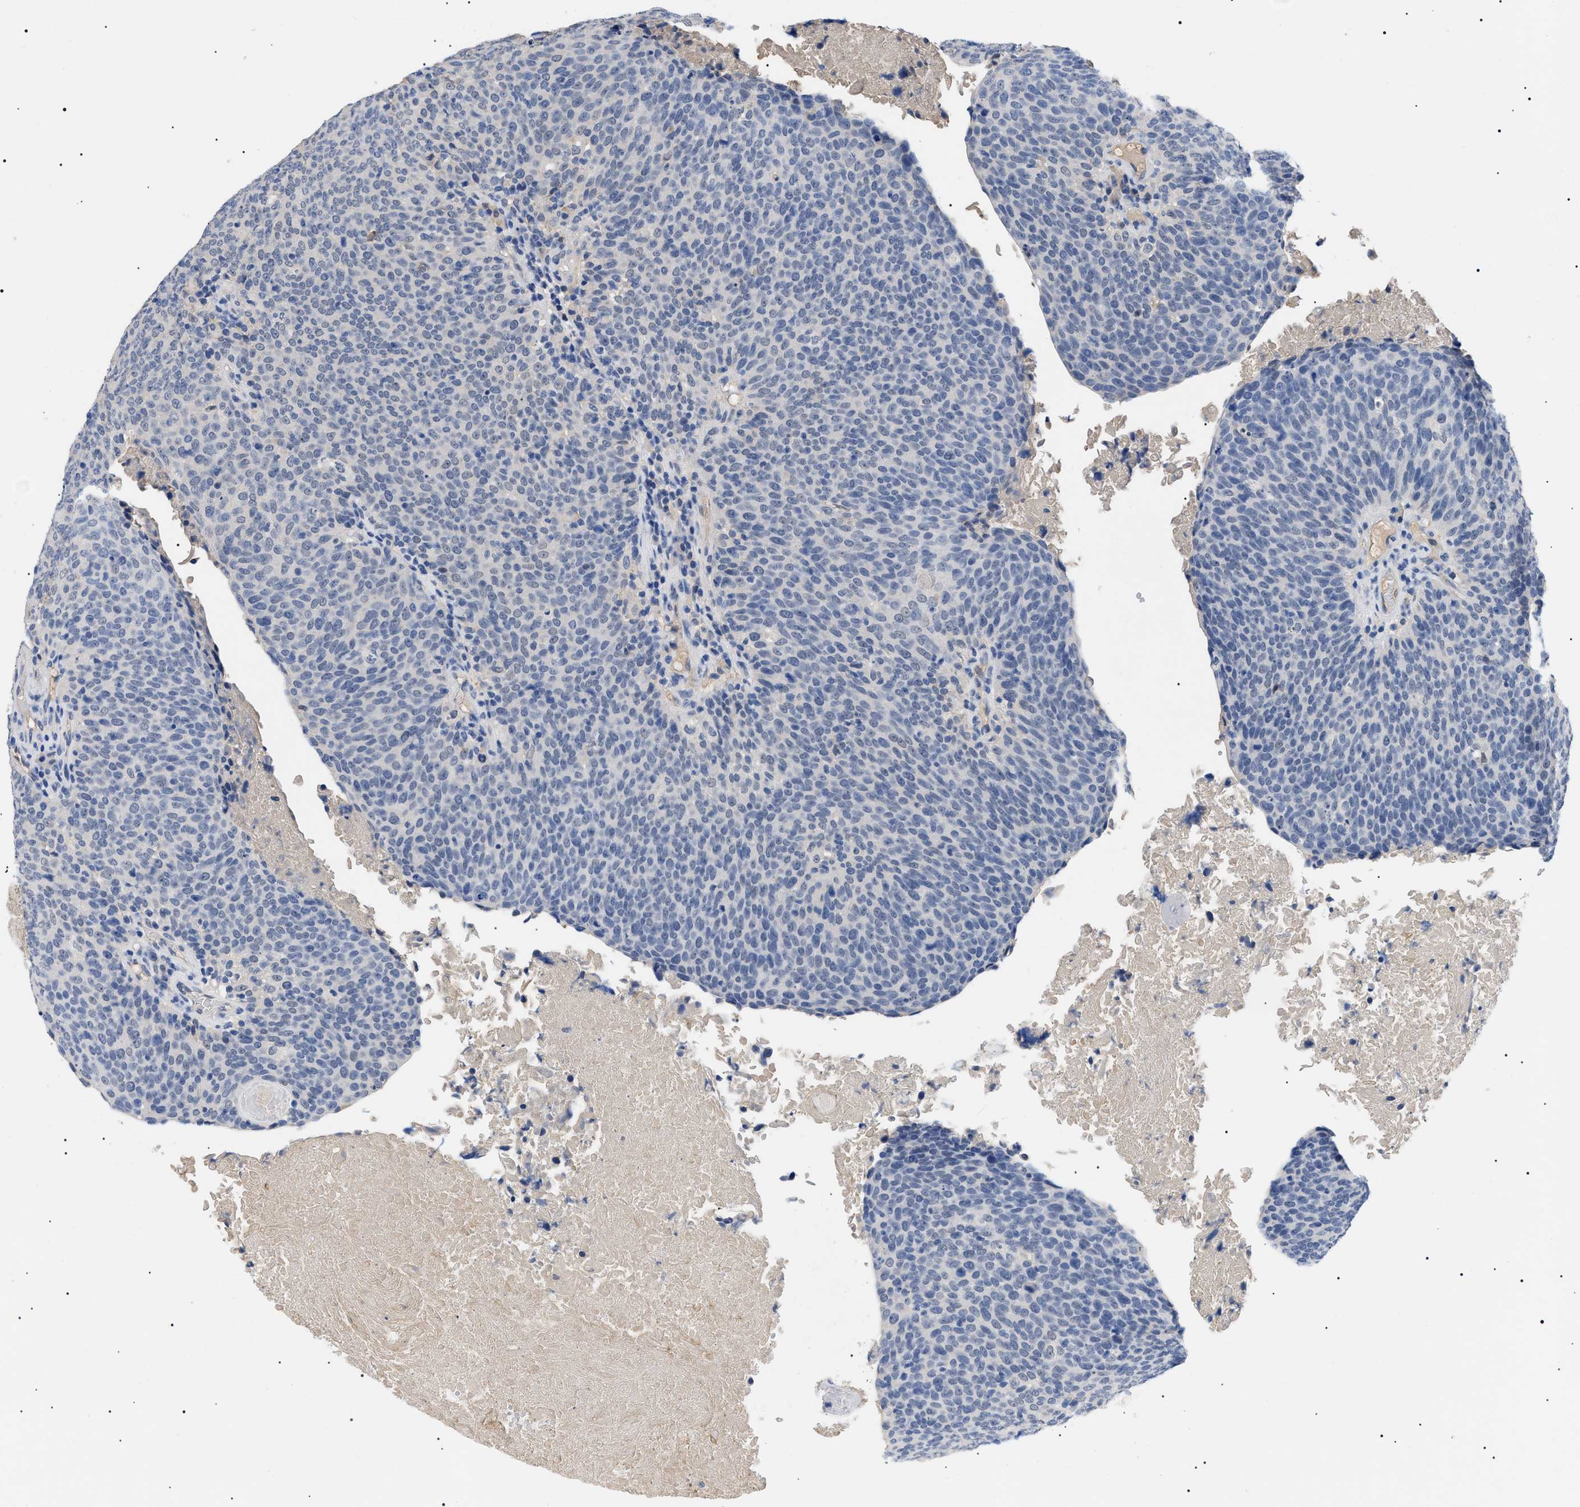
{"staining": {"intensity": "negative", "quantity": "none", "location": "none"}, "tissue": "head and neck cancer", "cell_type": "Tumor cells", "image_type": "cancer", "snomed": [{"axis": "morphology", "description": "Squamous cell carcinoma, NOS"}, {"axis": "morphology", "description": "Squamous cell carcinoma, metastatic, NOS"}, {"axis": "topography", "description": "Lymph node"}, {"axis": "topography", "description": "Head-Neck"}], "caption": "The histopathology image shows no significant expression in tumor cells of head and neck cancer.", "gene": "PRRT2", "patient": {"sex": "male", "age": 62}}